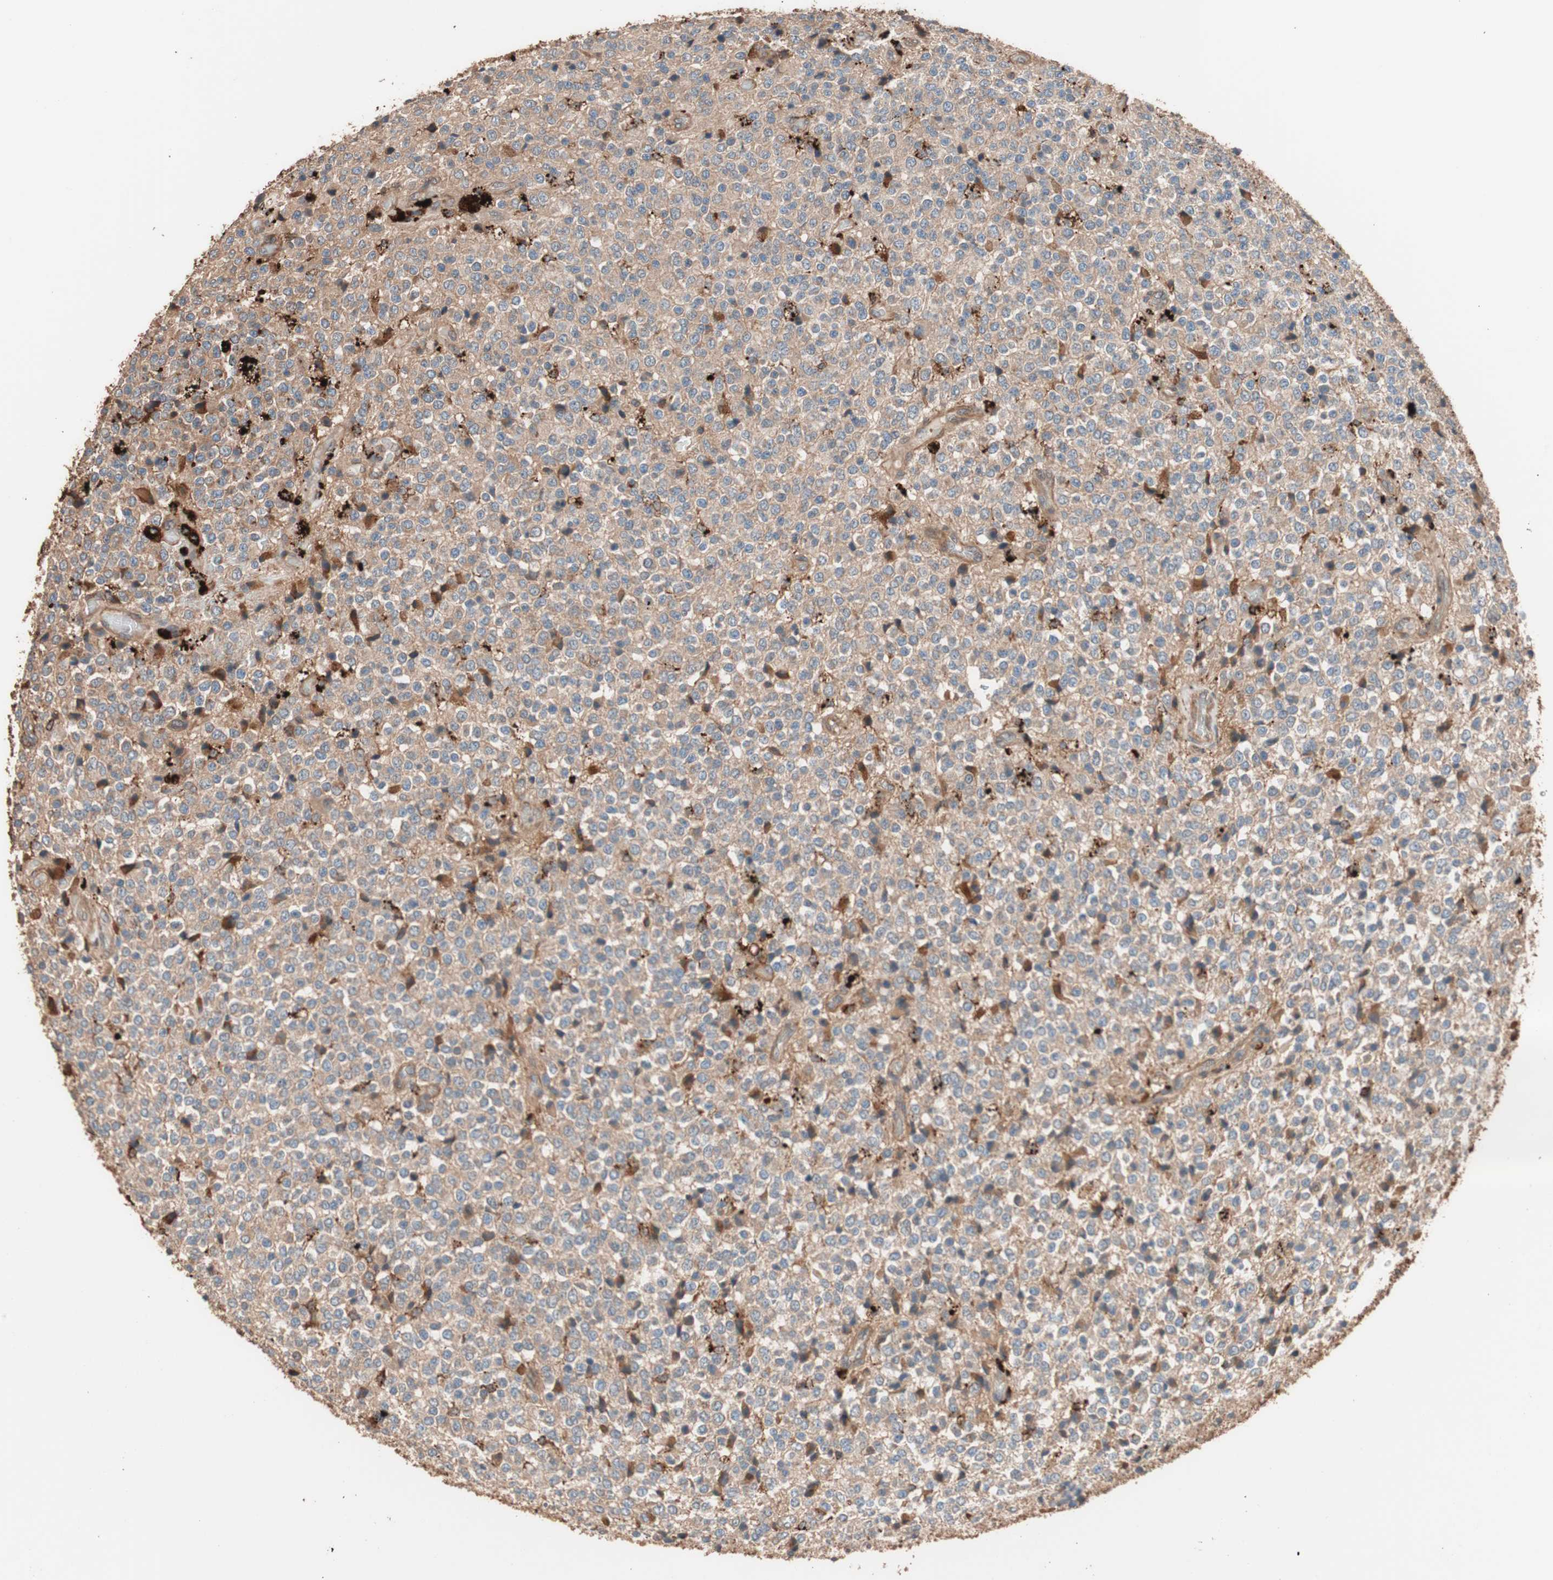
{"staining": {"intensity": "moderate", "quantity": ">75%", "location": "cytoplasmic/membranous"}, "tissue": "glioma", "cell_type": "Tumor cells", "image_type": "cancer", "snomed": [{"axis": "morphology", "description": "Glioma, malignant, High grade"}, {"axis": "topography", "description": "pancreas cauda"}], "caption": "Protein expression by immunohistochemistry (IHC) demonstrates moderate cytoplasmic/membranous staining in about >75% of tumor cells in glioma.", "gene": "CCT3", "patient": {"sex": "male", "age": 60}}